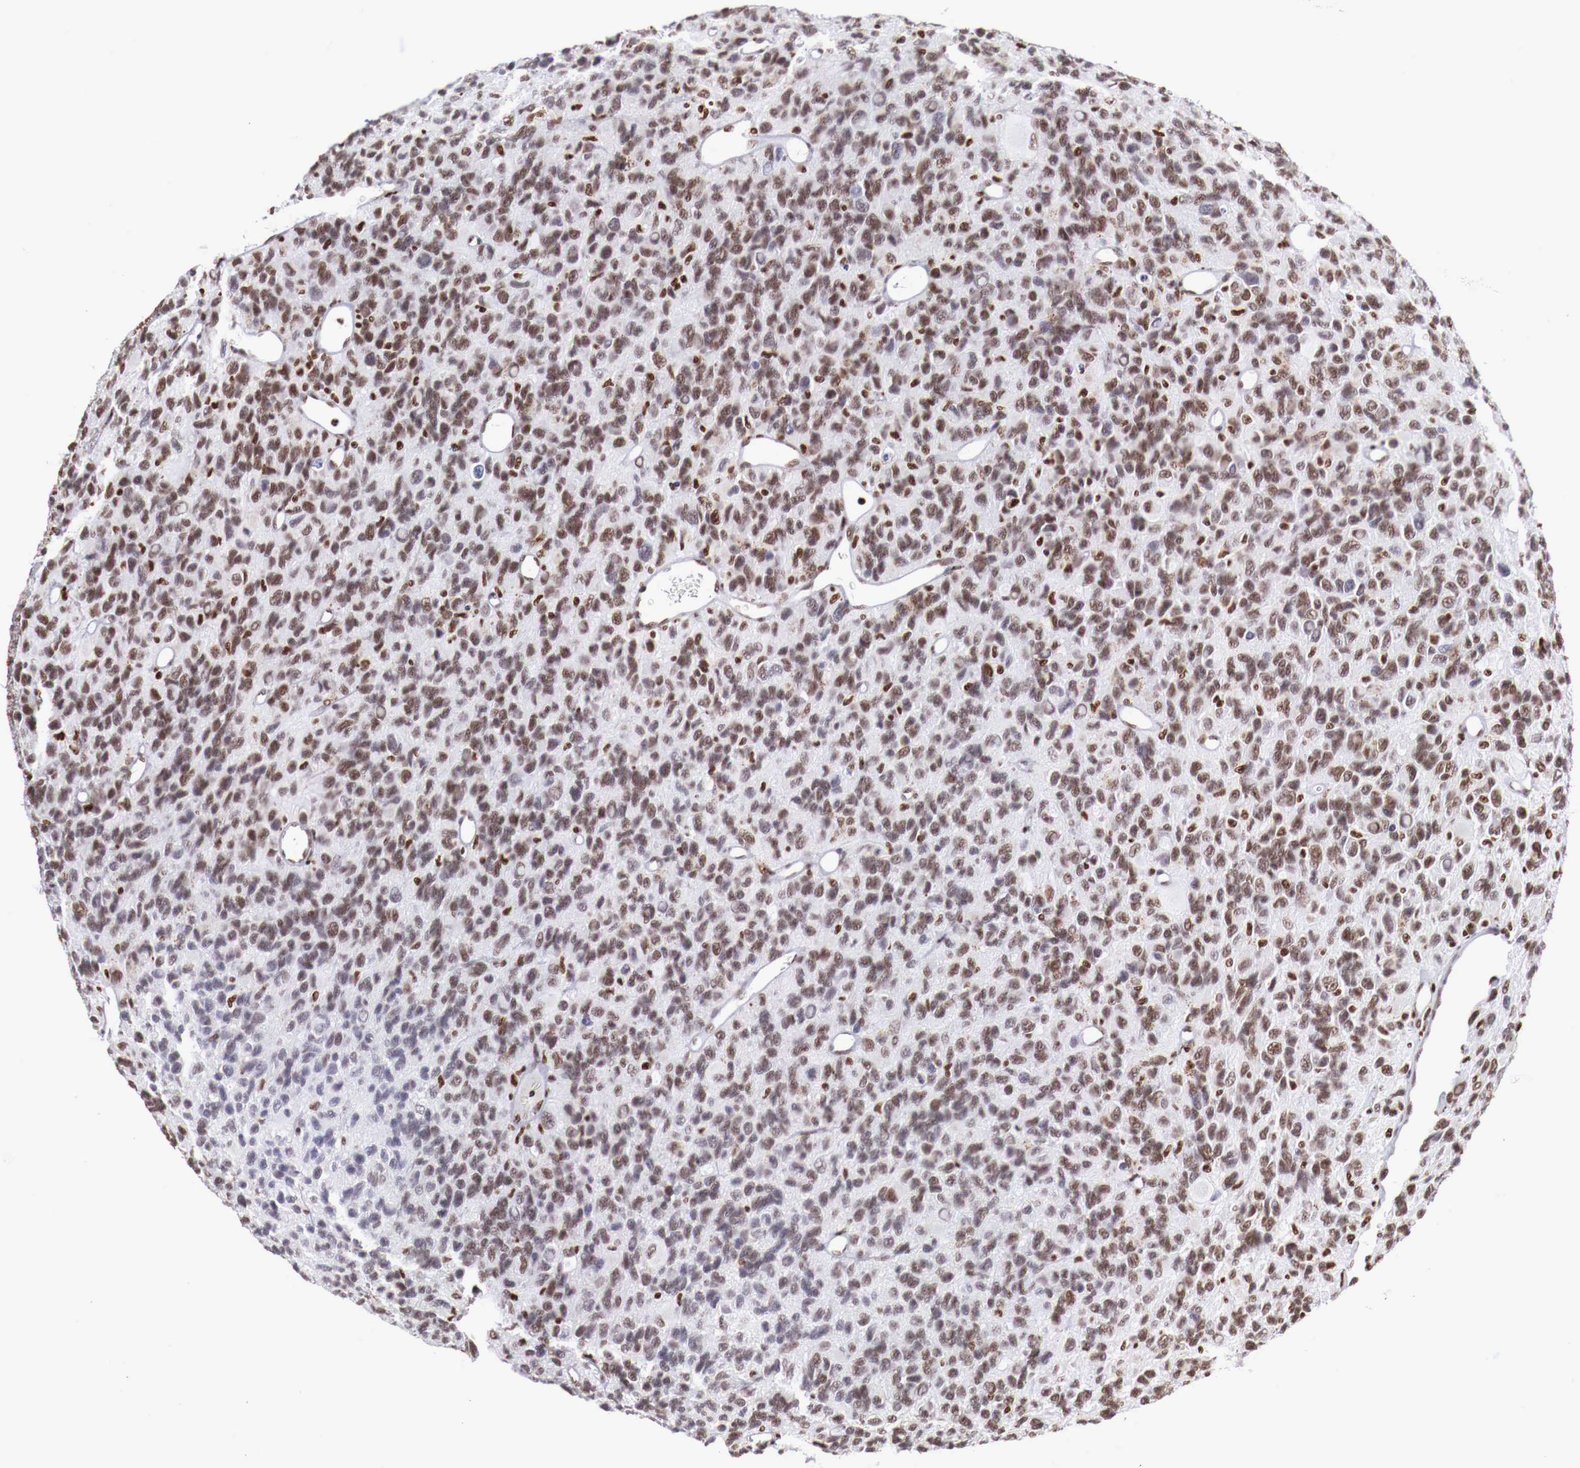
{"staining": {"intensity": "moderate", "quantity": ">75%", "location": "nuclear"}, "tissue": "glioma", "cell_type": "Tumor cells", "image_type": "cancer", "snomed": [{"axis": "morphology", "description": "Glioma, malignant, High grade"}, {"axis": "topography", "description": "Brain"}], "caption": "The micrograph shows staining of glioma, revealing moderate nuclear protein positivity (brown color) within tumor cells.", "gene": "MAX", "patient": {"sex": "male", "age": 77}}